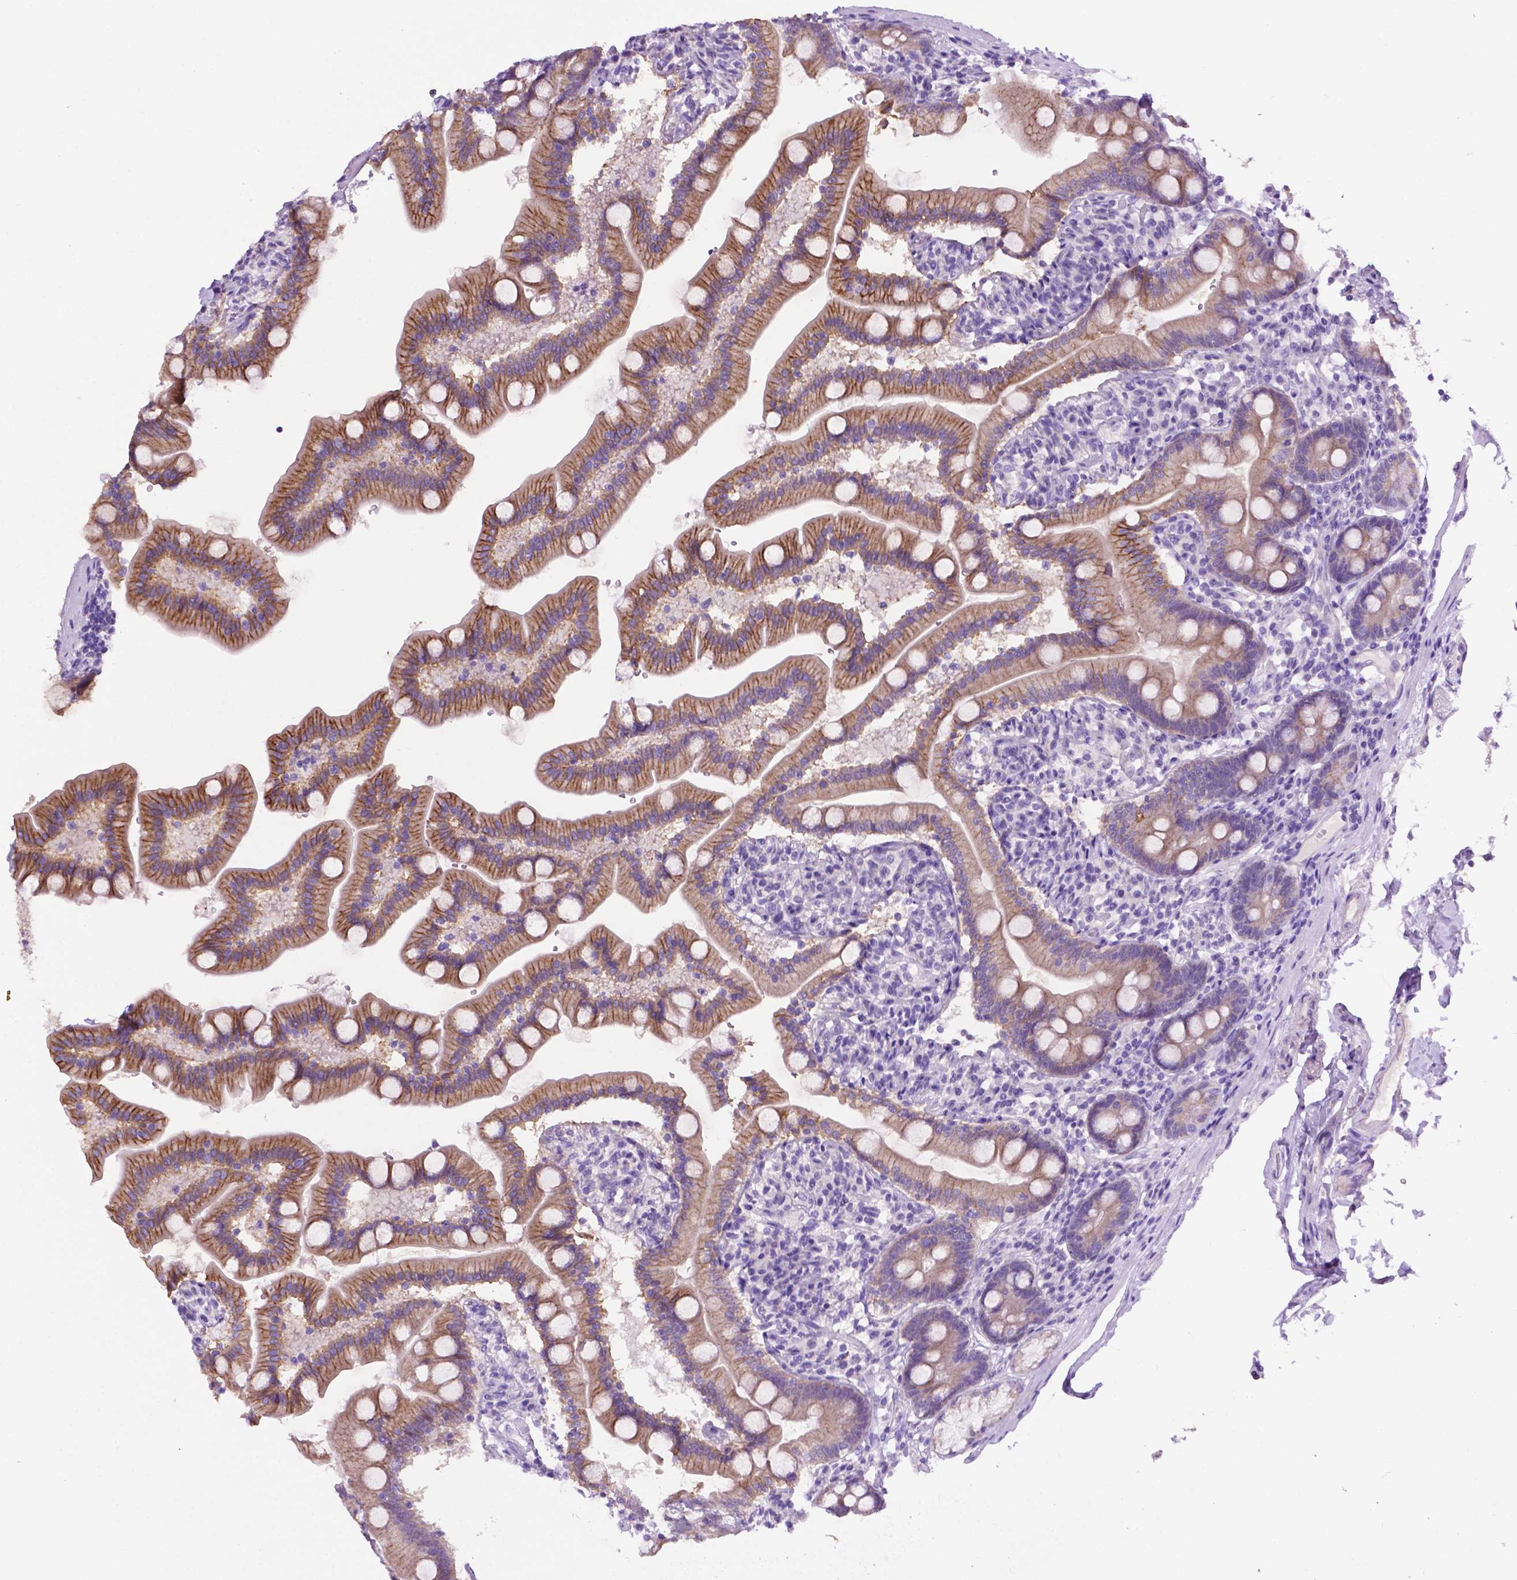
{"staining": {"intensity": "moderate", "quantity": ">75%", "location": "cytoplasmic/membranous"}, "tissue": "duodenum", "cell_type": "Glandular cells", "image_type": "normal", "snomed": [{"axis": "morphology", "description": "Normal tissue, NOS"}, {"axis": "topography", "description": "Duodenum"}], "caption": "Duodenum stained for a protein (brown) demonstrates moderate cytoplasmic/membranous positive staining in about >75% of glandular cells.", "gene": "PHYHIP", "patient": {"sex": "female", "age": 67}}